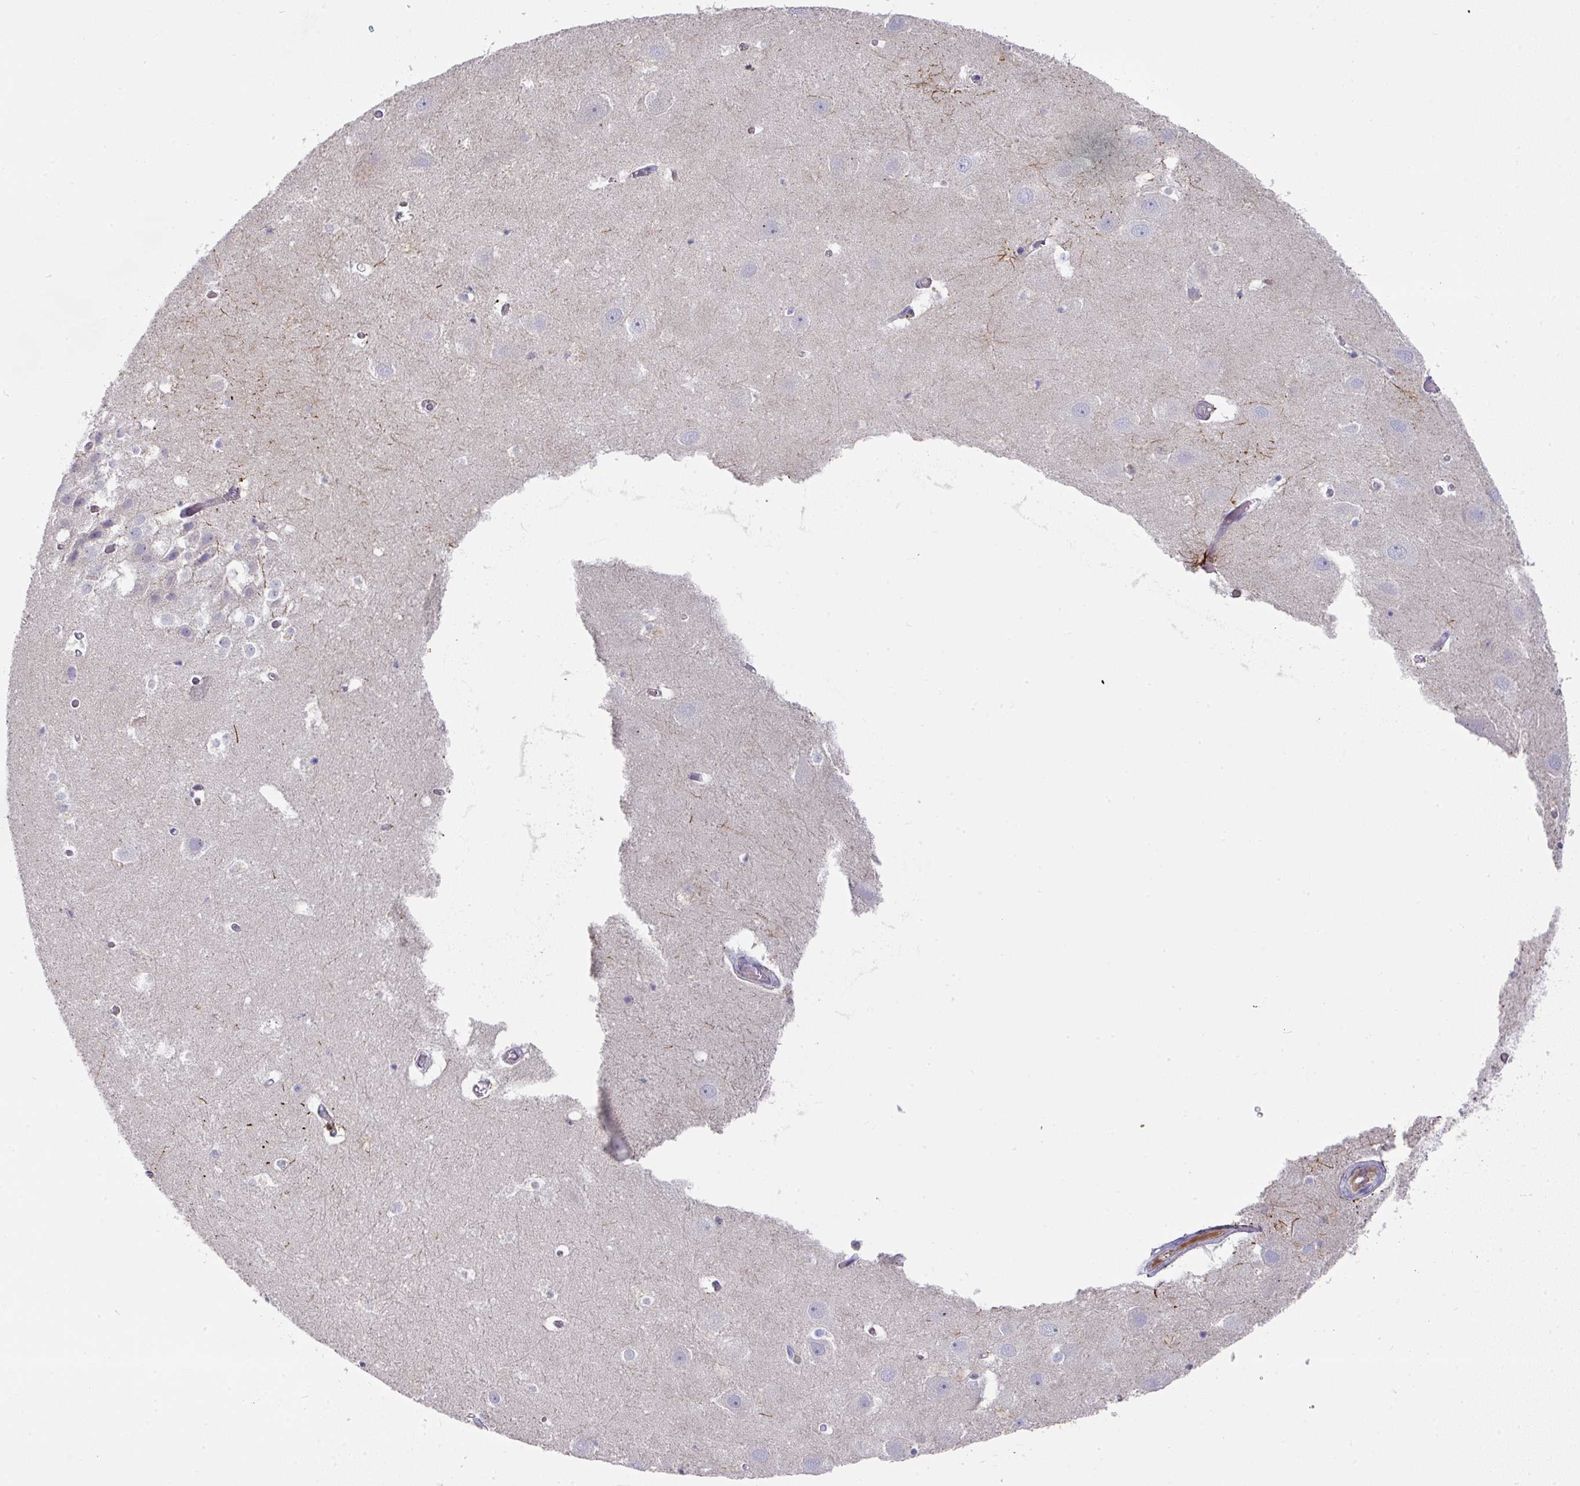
{"staining": {"intensity": "negative", "quantity": "none", "location": "none"}, "tissue": "hippocampus", "cell_type": "Glial cells", "image_type": "normal", "snomed": [{"axis": "morphology", "description": "Normal tissue, NOS"}, {"axis": "topography", "description": "Hippocampus"}], "caption": "An image of hippocampus stained for a protein reveals no brown staining in glial cells.", "gene": "IL4R", "patient": {"sex": "female", "age": 52}}